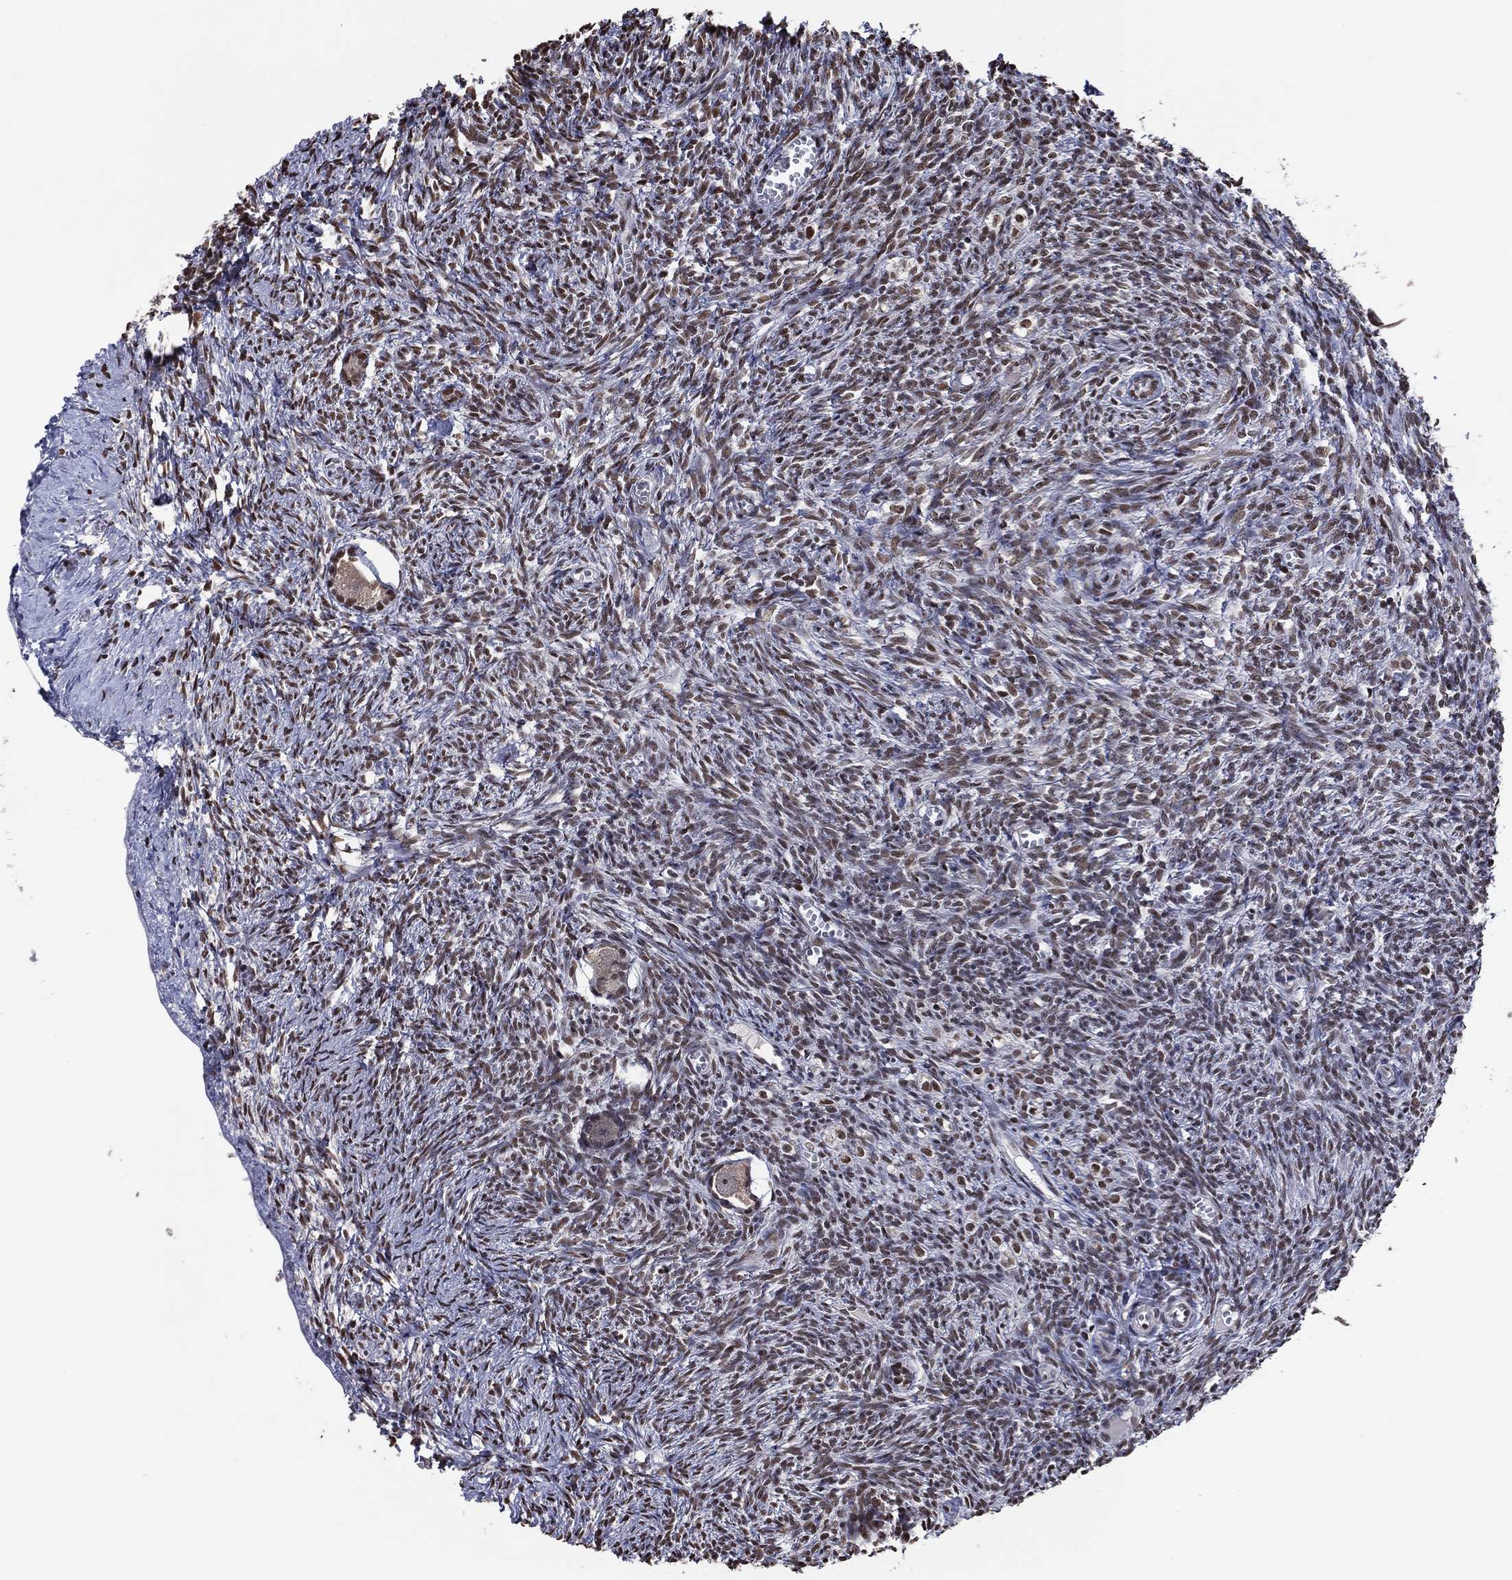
{"staining": {"intensity": "moderate", "quantity": ">75%", "location": "nuclear"}, "tissue": "ovary", "cell_type": "Follicle cells", "image_type": "normal", "snomed": [{"axis": "morphology", "description": "Normal tissue, NOS"}, {"axis": "topography", "description": "Ovary"}], "caption": "Moderate nuclear protein positivity is seen in about >75% of follicle cells in ovary. (Stains: DAB in brown, nuclei in blue, Microscopy: brightfield microscopy at high magnification).", "gene": "ZBTB42", "patient": {"sex": "female", "age": 43}}